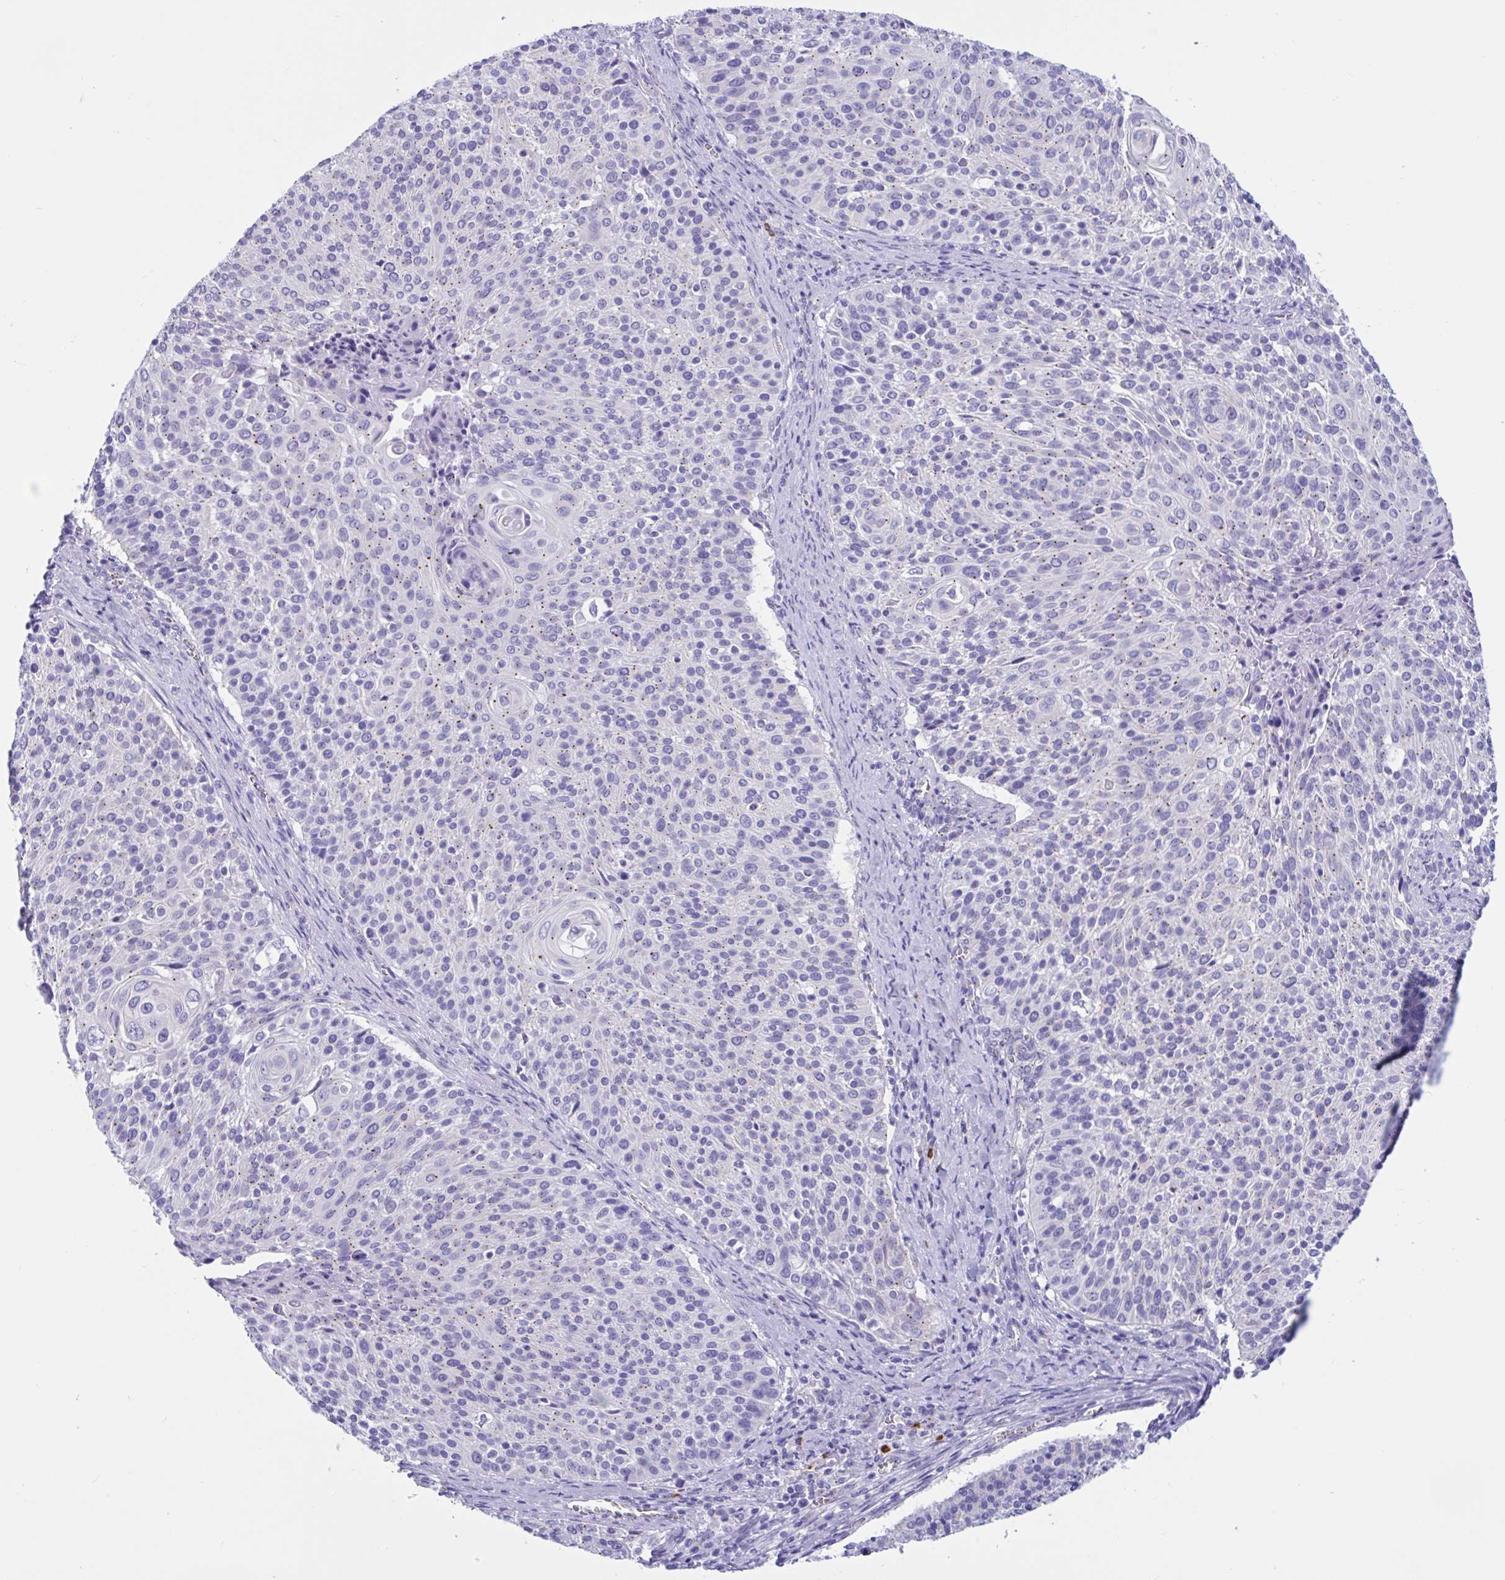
{"staining": {"intensity": "moderate", "quantity": "25%-75%", "location": "cytoplasmic/membranous"}, "tissue": "cervical cancer", "cell_type": "Tumor cells", "image_type": "cancer", "snomed": [{"axis": "morphology", "description": "Squamous cell carcinoma, NOS"}, {"axis": "topography", "description": "Cervix"}], "caption": "Immunohistochemical staining of human squamous cell carcinoma (cervical) displays medium levels of moderate cytoplasmic/membranous expression in approximately 25%-75% of tumor cells.", "gene": "RNASE3", "patient": {"sex": "female", "age": 31}}